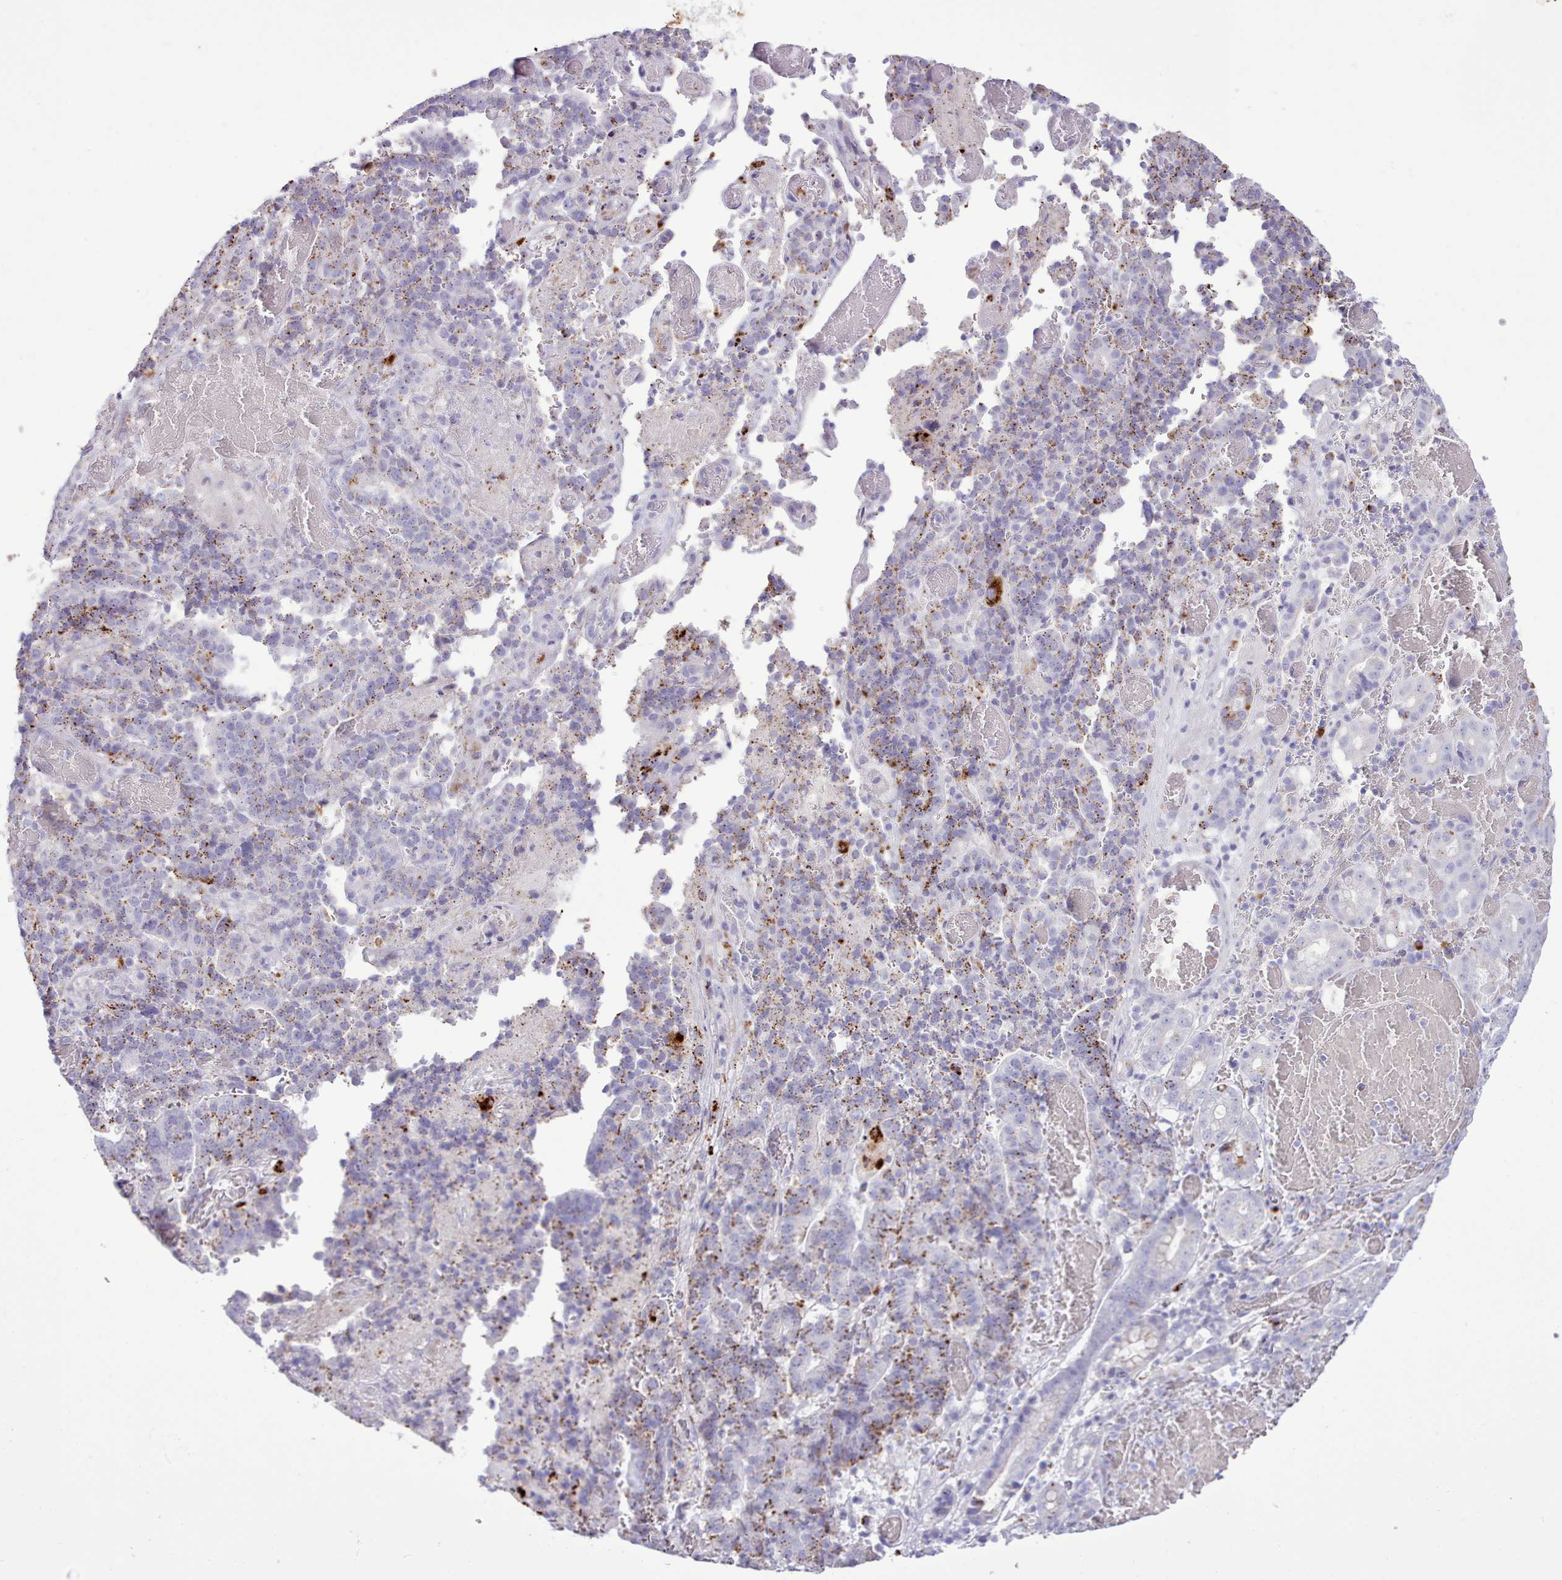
{"staining": {"intensity": "moderate", "quantity": "25%-75%", "location": "cytoplasmic/membranous"}, "tissue": "stomach cancer", "cell_type": "Tumor cells", "image_type": "cancer", "snomed": [{"axis": "morphology", "description": "Adenocarcinoma, NOS"}, {"axis": "topography", "description": "Stomach"}], "caption": "Moderate cytoplasmic/membranous protein staining is present in about 25%-75% of tumor cells in stomach cancer (adenocarcinoma). Immunohistochemistry (ihc) stains the protein in brown and the nuclei are stained blue.", "gene": "SRD5A1", "patient": {"sex": "male", "age": 48}}